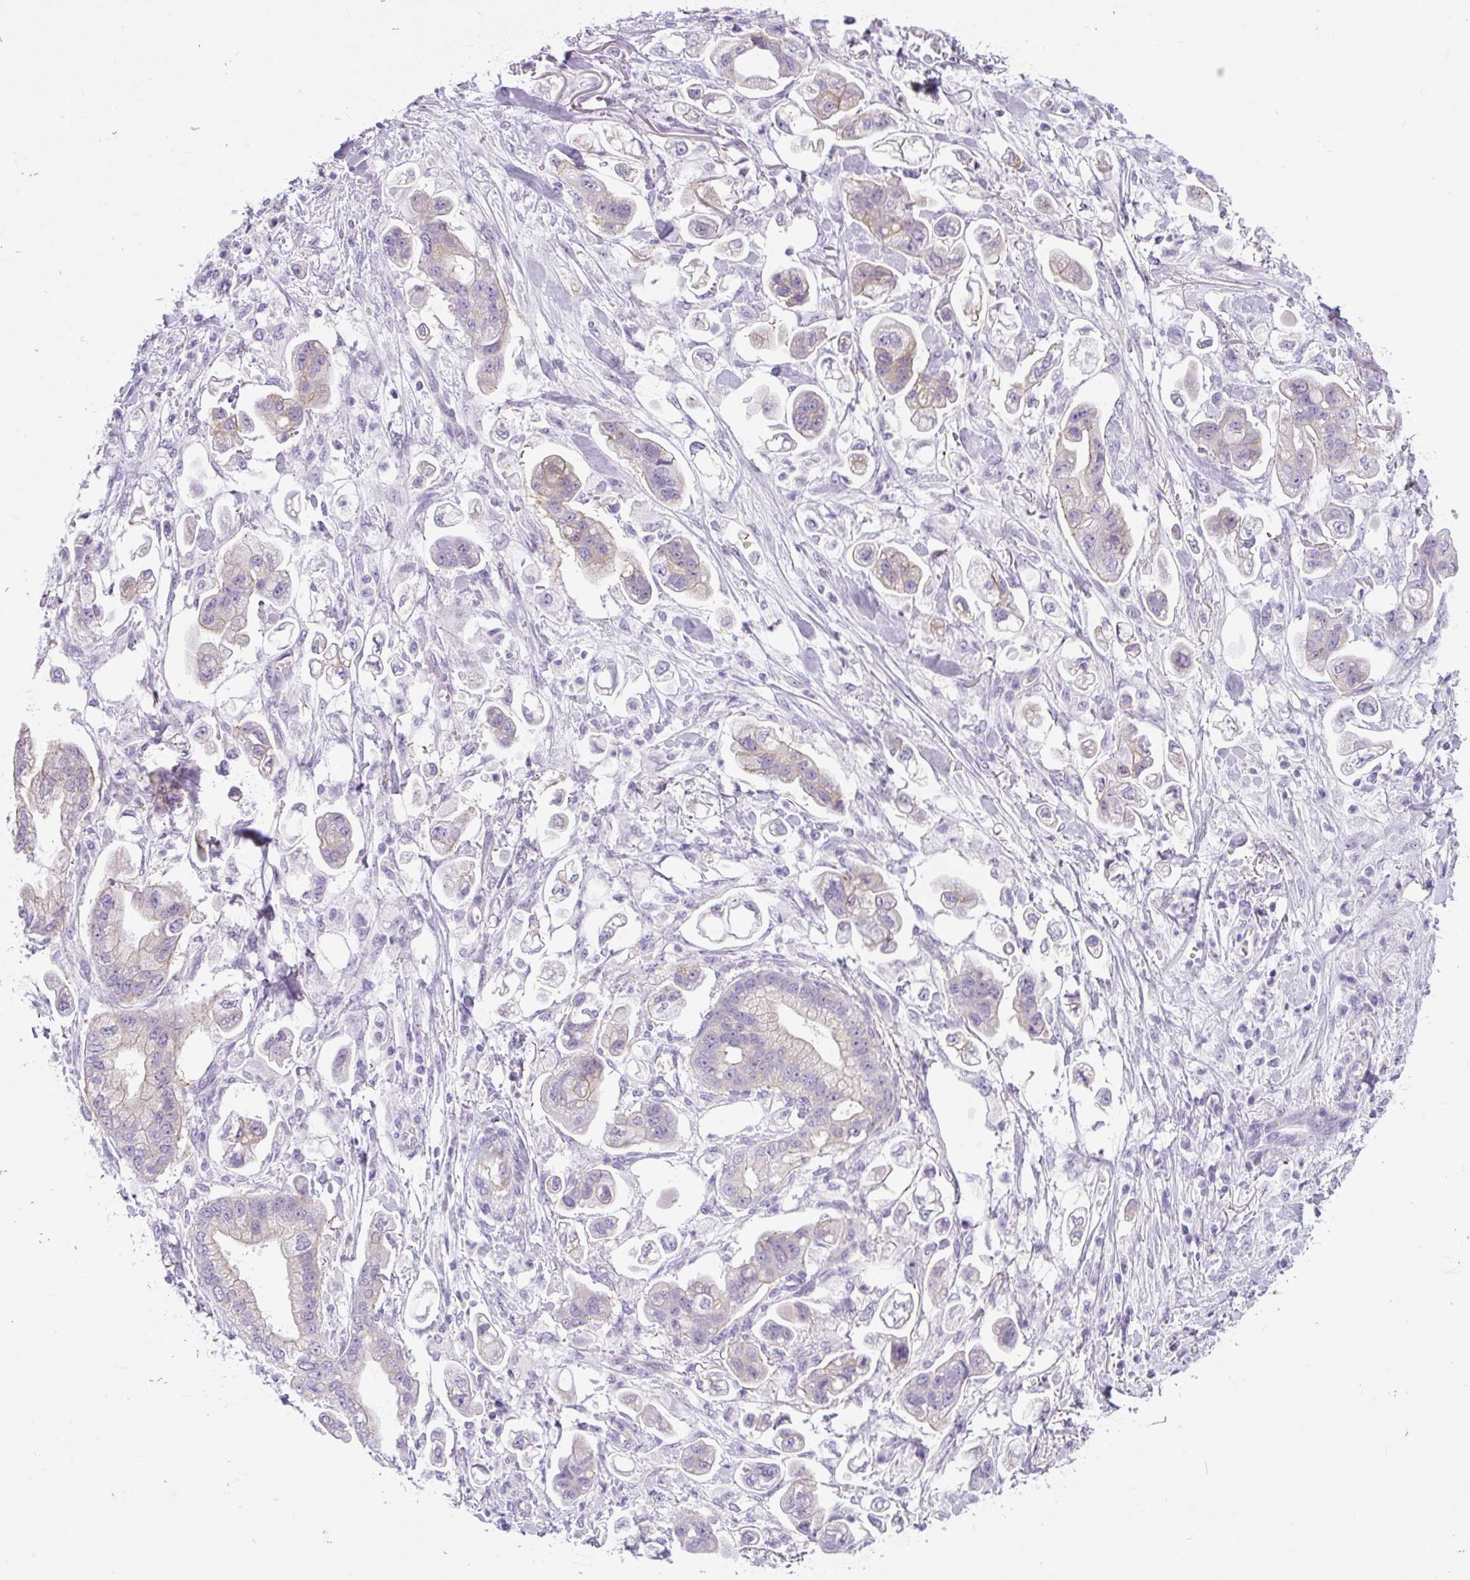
{"staining": {"intensity": "weak", "quantity": "<25%", "location": "cytoplasmic/membranous"}, "tissue": "stomach cancer", "cell_type": "Tumor cells", "image_type": "cancer", "snomed": [{"axis": "morphology", "description": "Adenocarcinoma, NOS"}, {"axis": "topography", "description": "Stomach"}], "caption": "This is a photomicrograph of immunohistochemistry staining of stomach cancer, which shows no staining in tumor cells. Brightfield microscopy of immunohistochemistry (IHC) stained with DAB (3,3'-diaminobenzidine) (brown) and hematoxylin (blue), captured at high magnification.", "gene": "ADAMTS19", "patient": {"sex": "male", "age": 62}}